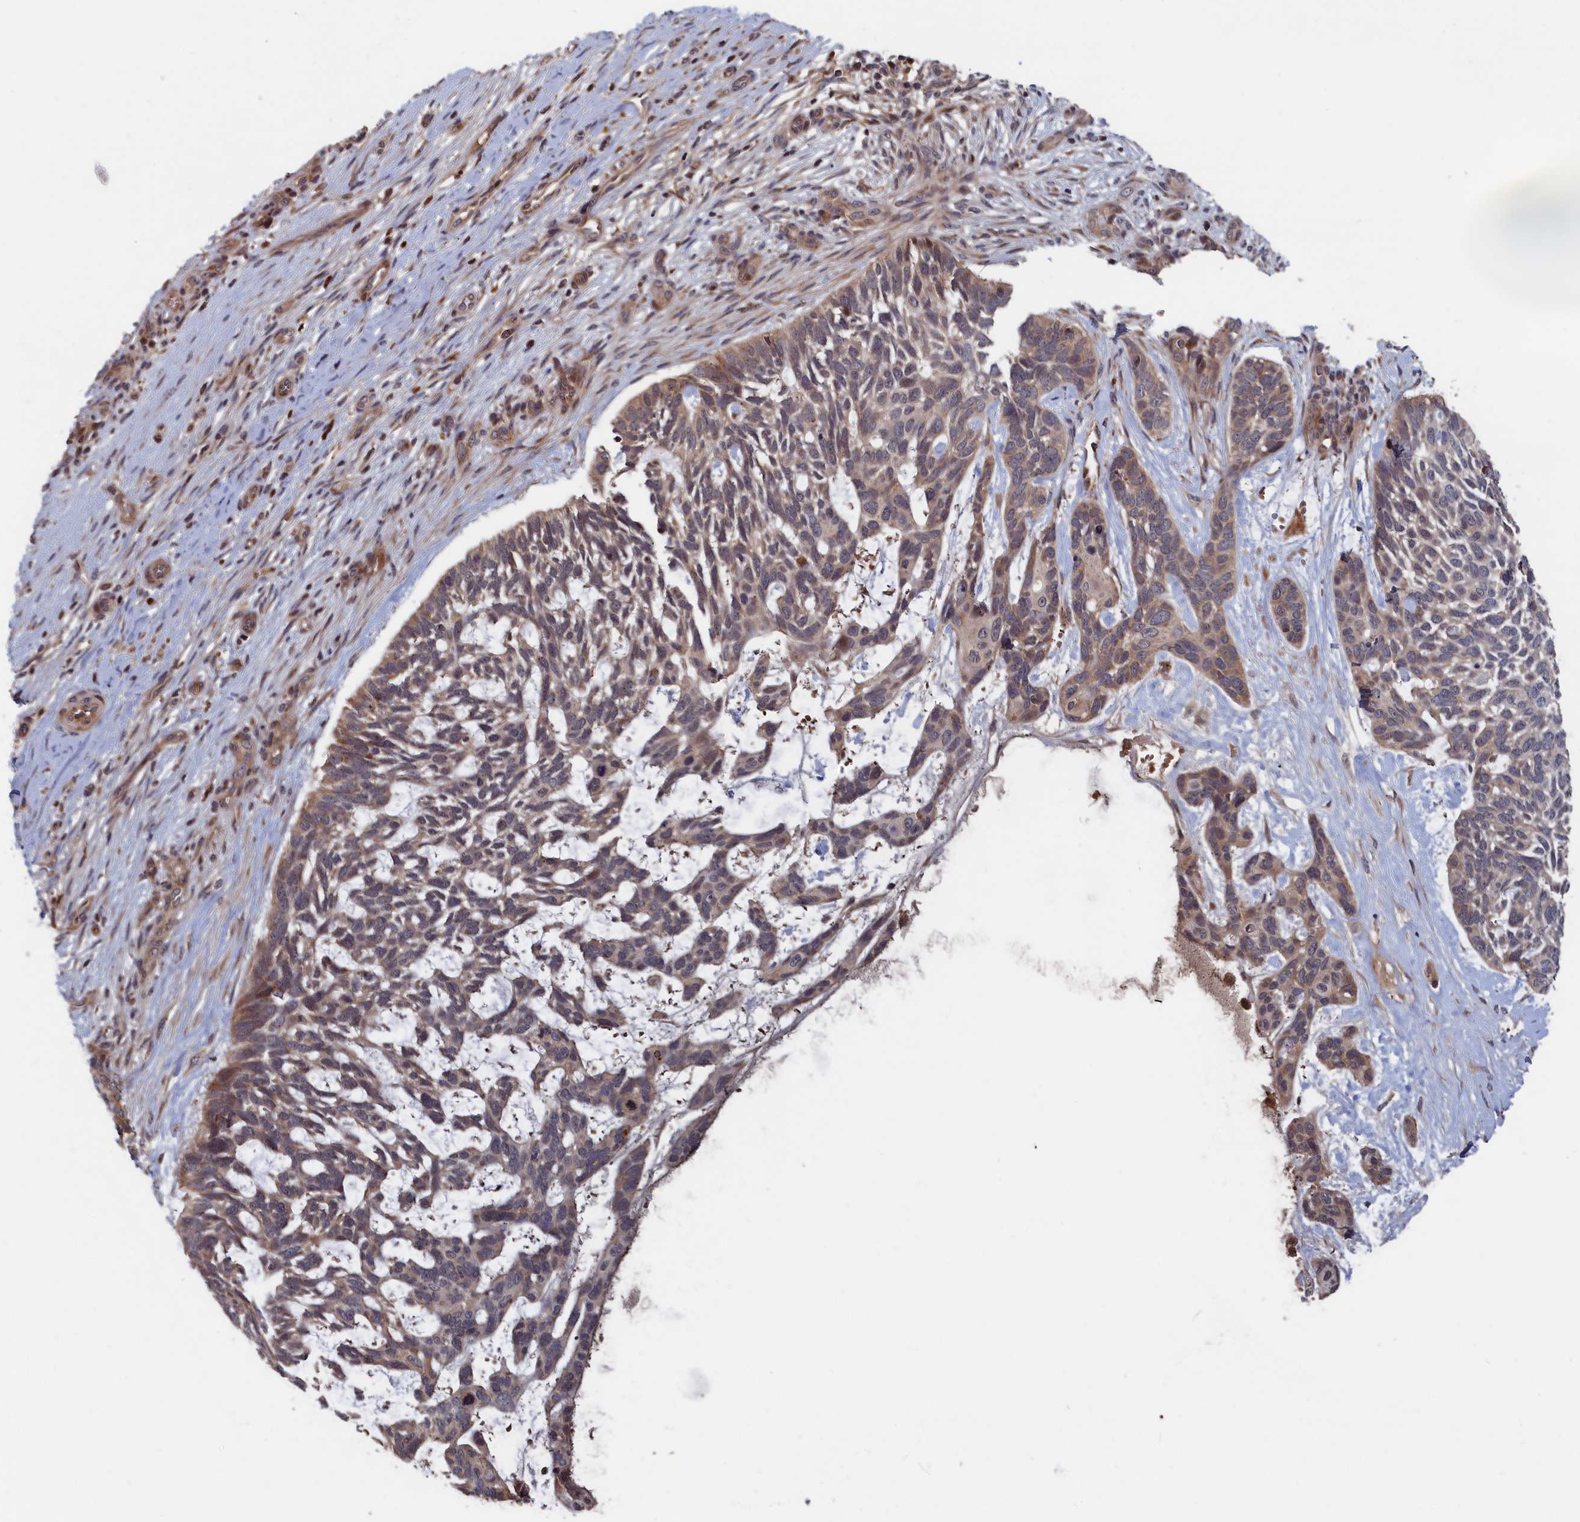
{"staining": {"intensity": "weak", "quantity": "25%-75%", "location": "cytoplasmic/membranous"}, "tissue": "skin cancer", "cell_type": "Tumor cells", "image_type": "cancer", "snomed": [{"axis": "morphology", "description": "Basal cell carcinoma"}, {"axis": "topography", "description": "Skin"}], "caption": "Immunohistochemical staining of human skin cancer (basal cell carcinoma) reveals weak cytoplasmic/membranous protein expression in about 25%-75% of tumor cells.", "gene": "TRAPPC2L", "patient": {"sex": "male", "age": 88}}